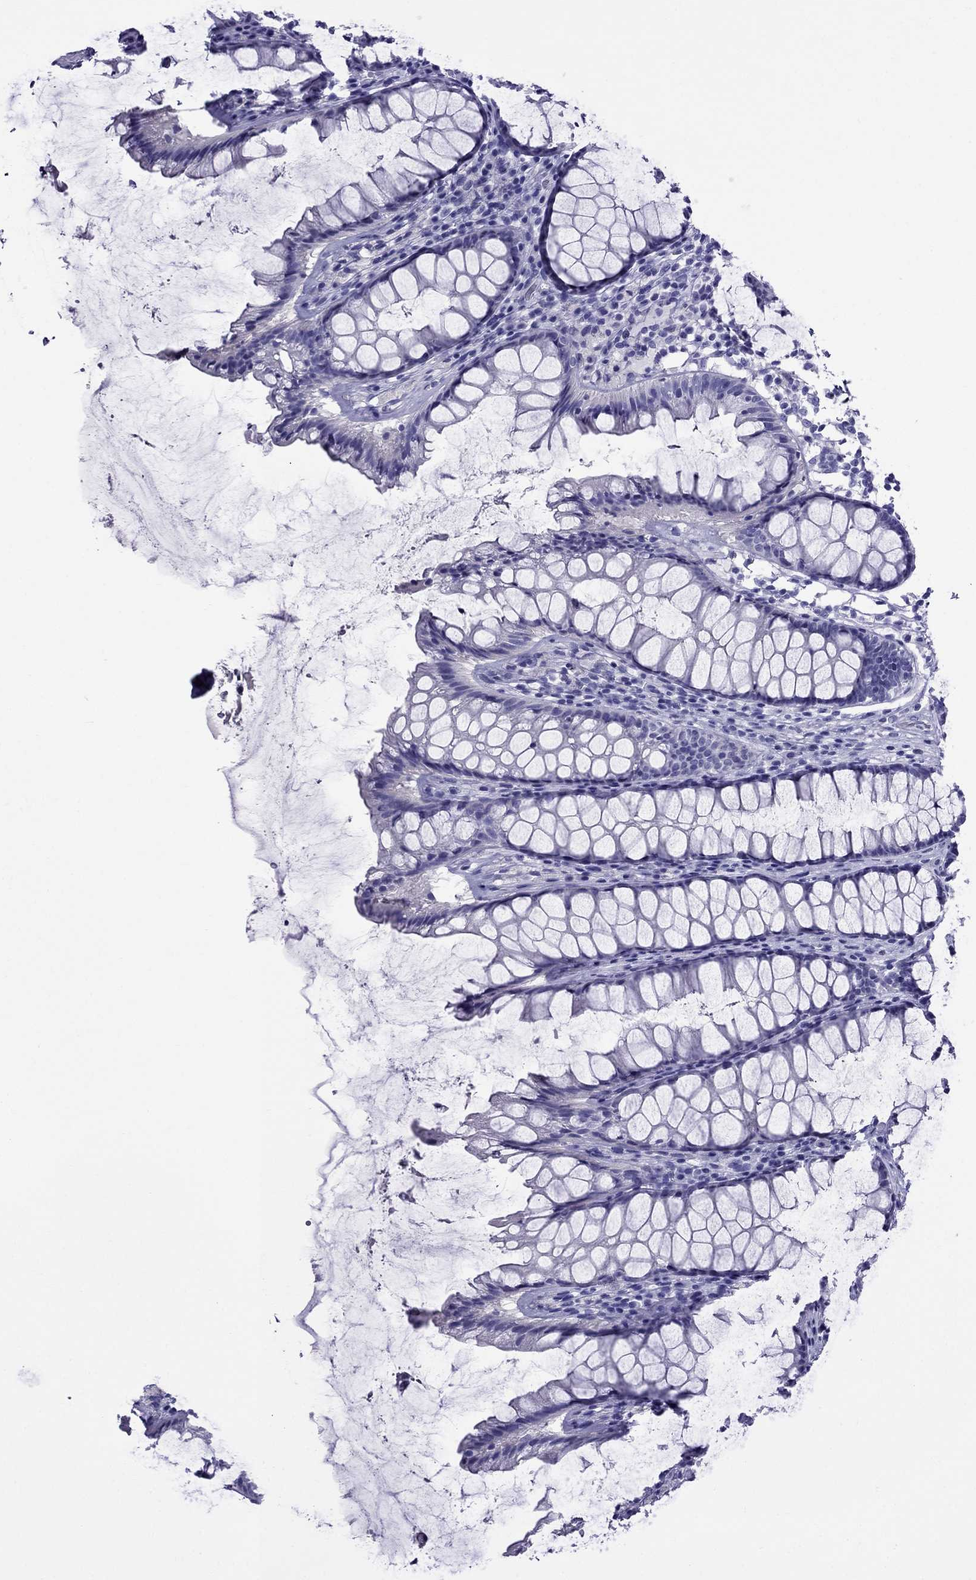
{"staining": {"intensity": "negative", "quantity": "none", "location": "none"}, "tissue": "rectum", "cell_type": "Glandular cells", "image_type": "normal", "snomed": [{"axis": "morphology", "description": "Normal tissue, NOS"}, {"axis": "topography", "description": "Rectum"}], "caption": "Unremarkable rectum was stained to show a protein in brown. There is no significant expression in glandular cells.", "gene": "CRYBA1", "patient": {"sex": "male", "age": 72}}